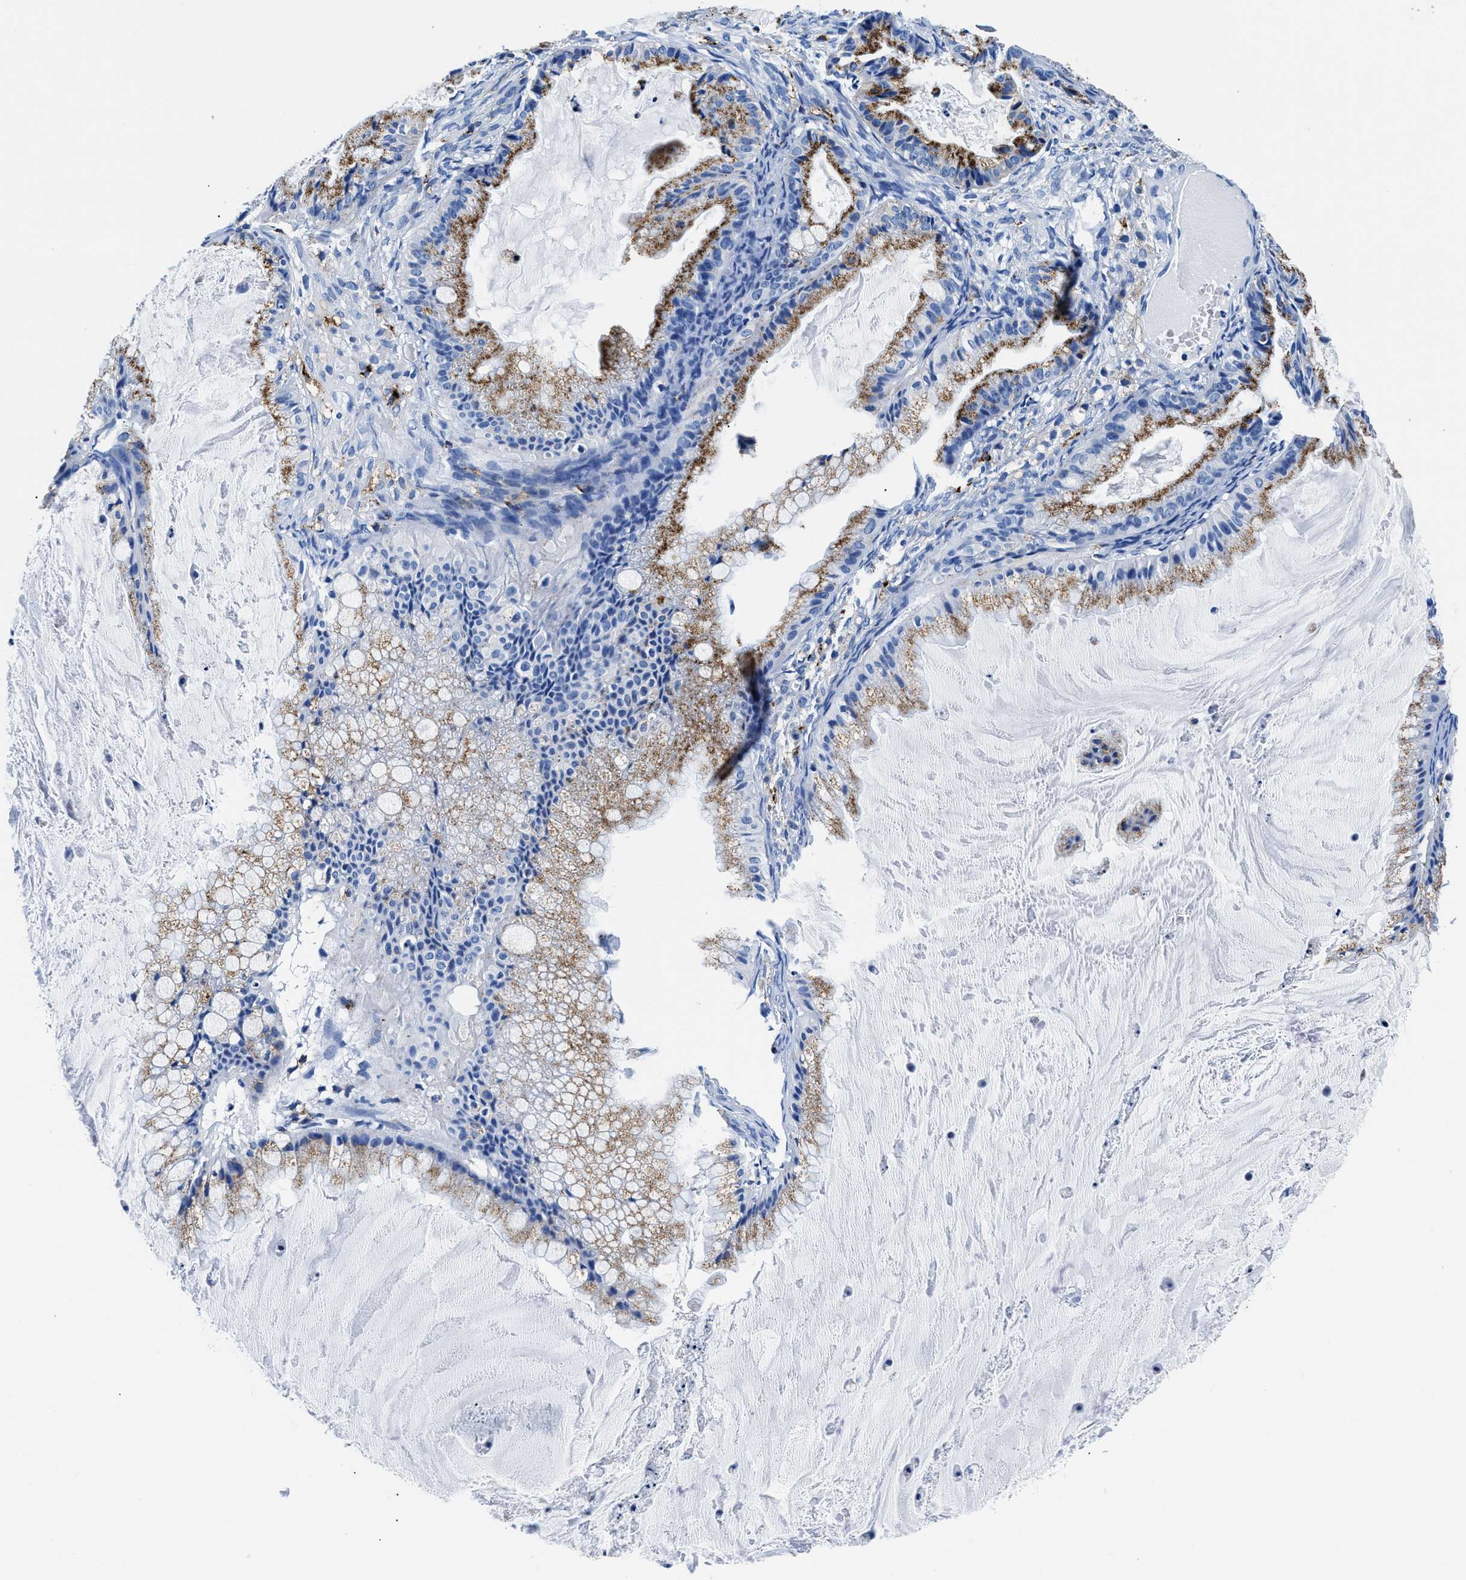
{"staining": {"intensity": "moderate", "quantity": ">75%", "location": "cytoplasmic/membranous"}, "tissue": "ovarian cancer", "cell_type": "Tumor cells", "image_type": "cancer", "snomed": [{"axis": "morphology", "description": "Cystadenocarcinoma, mucinous, NOS"}, {"axis": "topography", "description": "Ovary"}], "caption": "There is medium levels of moderate cytoplasmic/membranous positivity in tumor cells of ovarian cancer, as demonstrated by immunohistochemical staining (brown color).", "gene": "OR14K1", "patient": {"sex": "female", "age": 57}}